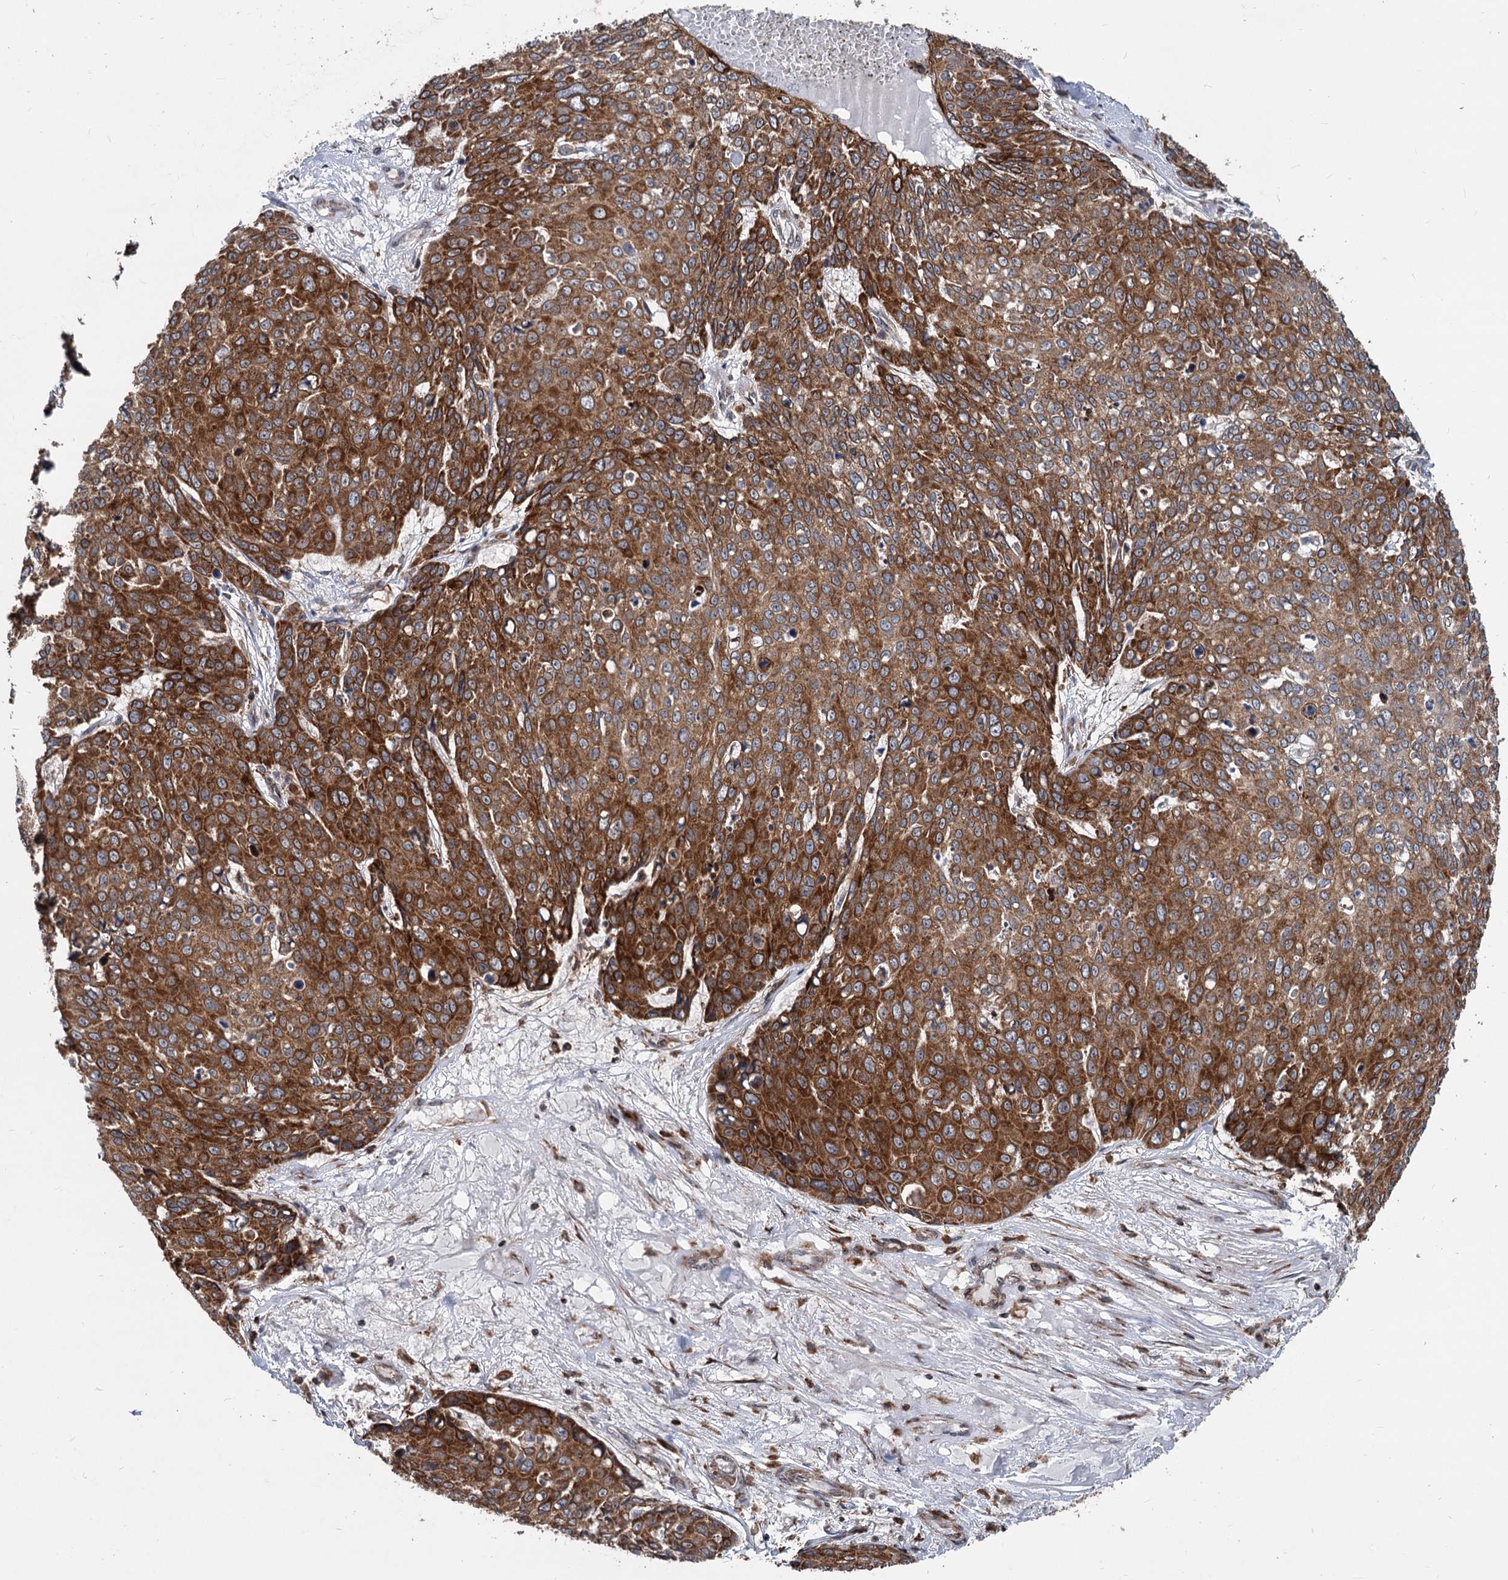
{"staining": {"intensity": "strong", "quantity": ">75%", "location": "cytoplasmic/membranous"}, "tissue": "skin cancer", "cell_type": "Tumor cells", "image_type": "cancer", "snomed": [{"axis": "morphology", "description": "Squamous cell carcinoma, NOS"}, {"axis": "topography", "description": "Skin"}], "caption": "Tumor cells demonstrate high levels of strong cytoplasmic/membranous expression in about >75% of cells in human skin squamous cell carcinoma. Using DAB (brown) and hematoxylin (blue) stains, captured at high magnification using brightfield microscopy.", "gene": "STIM1", "patient": {"sex": "male", "age": 71}}